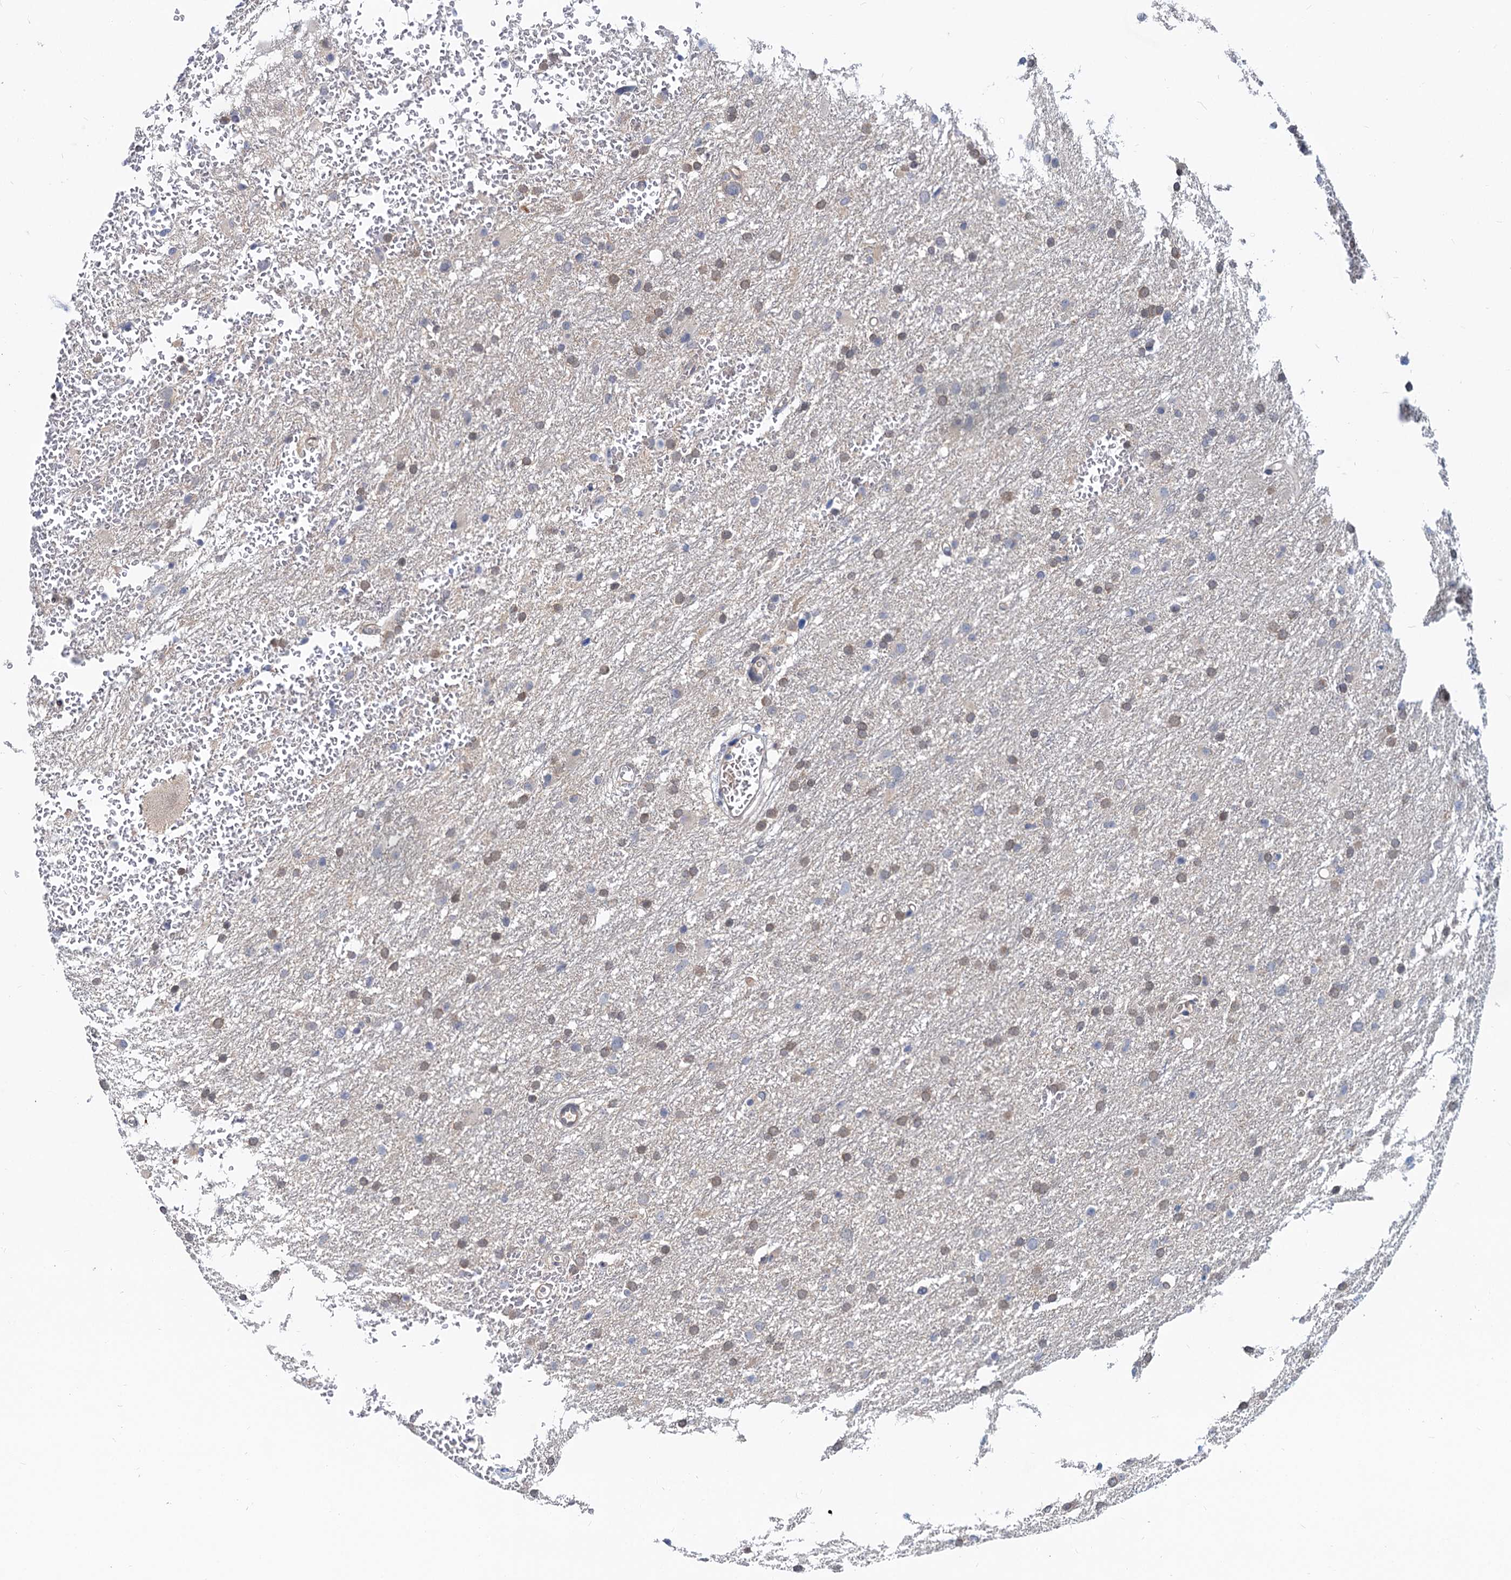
{"staining": {"intensity": "weak", "quantity": "25%-75%", "location": "cytoplasmic/membranous"}, "tissue": "glioma", "cell_type": "Tumor cells", "image_type": "cancer", "snomed": [{"axis": "morphology", "description": "Glioma, malignant, High grade"}, {"axis": "topography", "description": "Cerebral cortex"}], "caption": "Malignant glioma (high-grade) tissue exhibits weak cytoplasmic/membranous expression in about 25%-75% of tumor cells, visualized by immunohistochemistry.", "gene": "SNX15", "patient": {"sex": "female", "age": 36}}